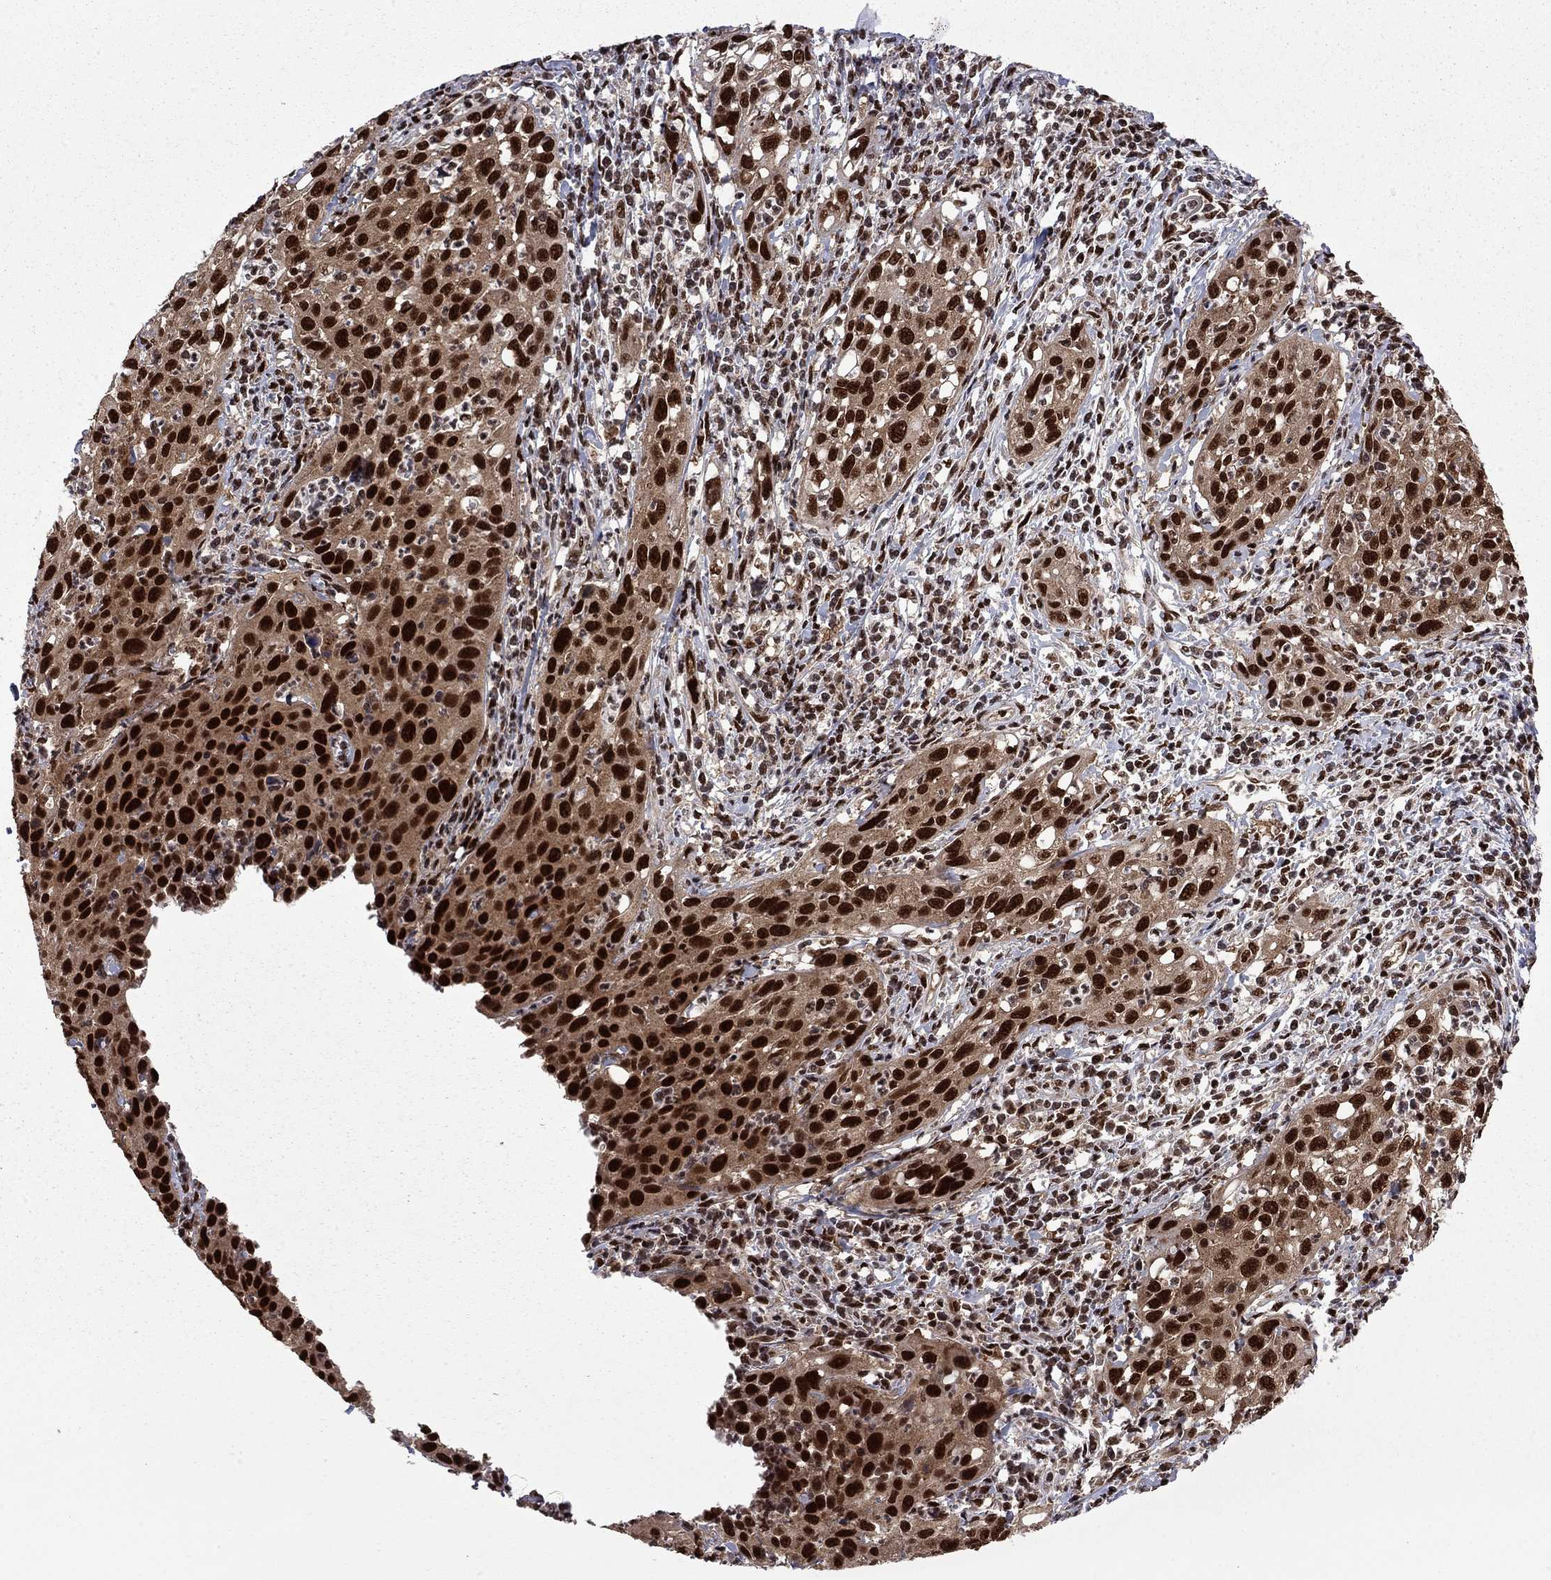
{"staining": {"intensity": "strong", "quantity": ">75%", "location": "nuclear"}, "tissue": "cervical cancer", "cell_type": "Tumor cells", "image_type": "cancer", "snomed": [{"axis": "morphology", "description": "Squamous cell carcinoma, NOS"}, {"axis": "topography", "description": "Cervix"}], "caption": "Protein analysis of cervical squamous cell carcinoma tissue exhibits strong nuclear positivity in approximately >75% of tumor cells. (brown staining indicates protein expression, while blue staining denotes nuclei).", "gene": "MED25", "patient": {"sex": "female", "age": 26}}